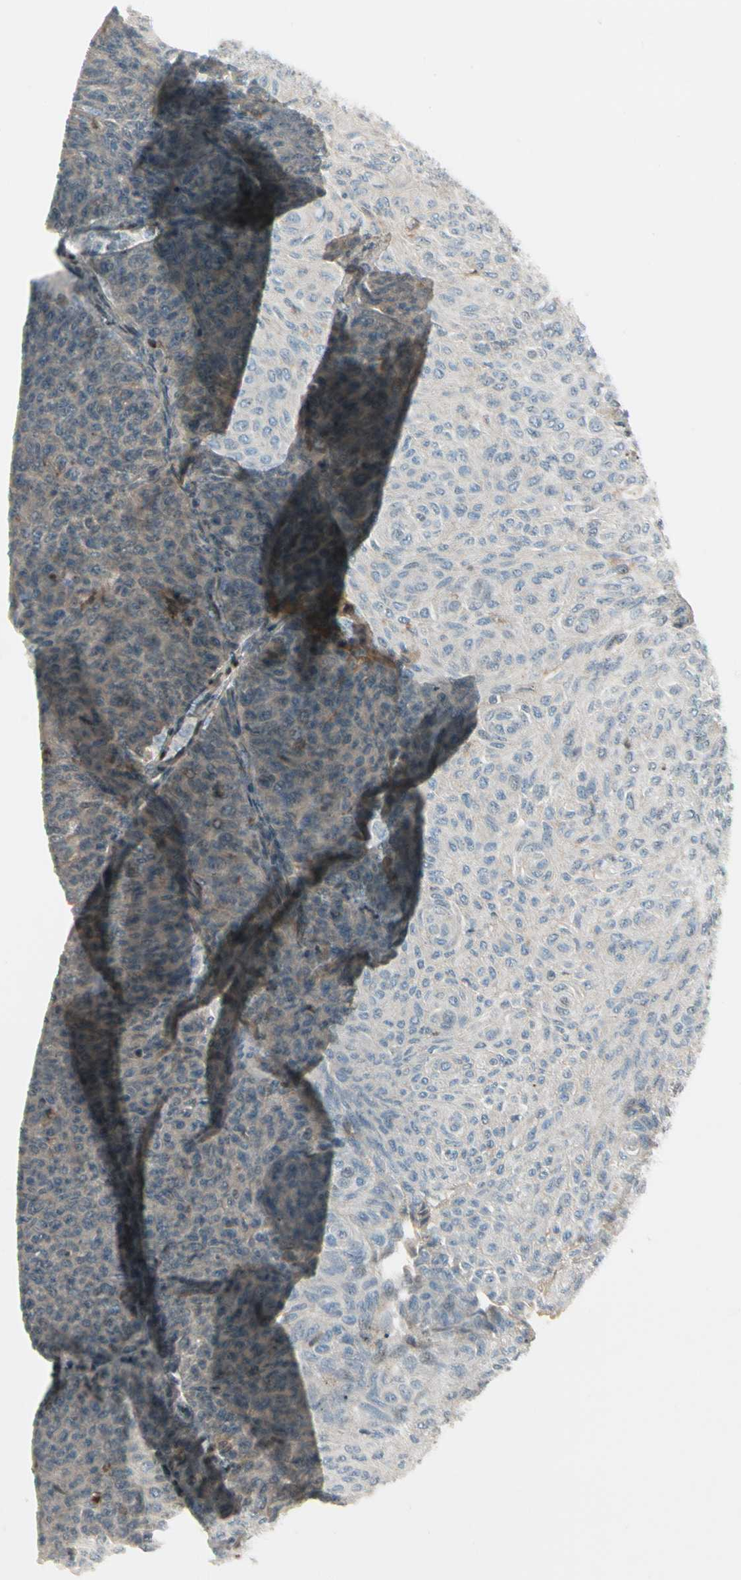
{"staining": {"intensity": "weak", "quantity": "<25%", "location": "nuclear"}, "tissue": "urothelial cancer", "cell_type": "Tumor cells", "image_type": "cancer", "snomed": [{"axis": "morphology", "description": "Urothelial carcinoma, Low grade"}, {"axis": "topography", "description": "Urinary bladder"}], "caption": "Immunohistochemical staining of human urothelial cancer reveals no significant expression in tumor cells.", "gene": "GTF3A", "patient": {"sex": "male", "age": 78}}